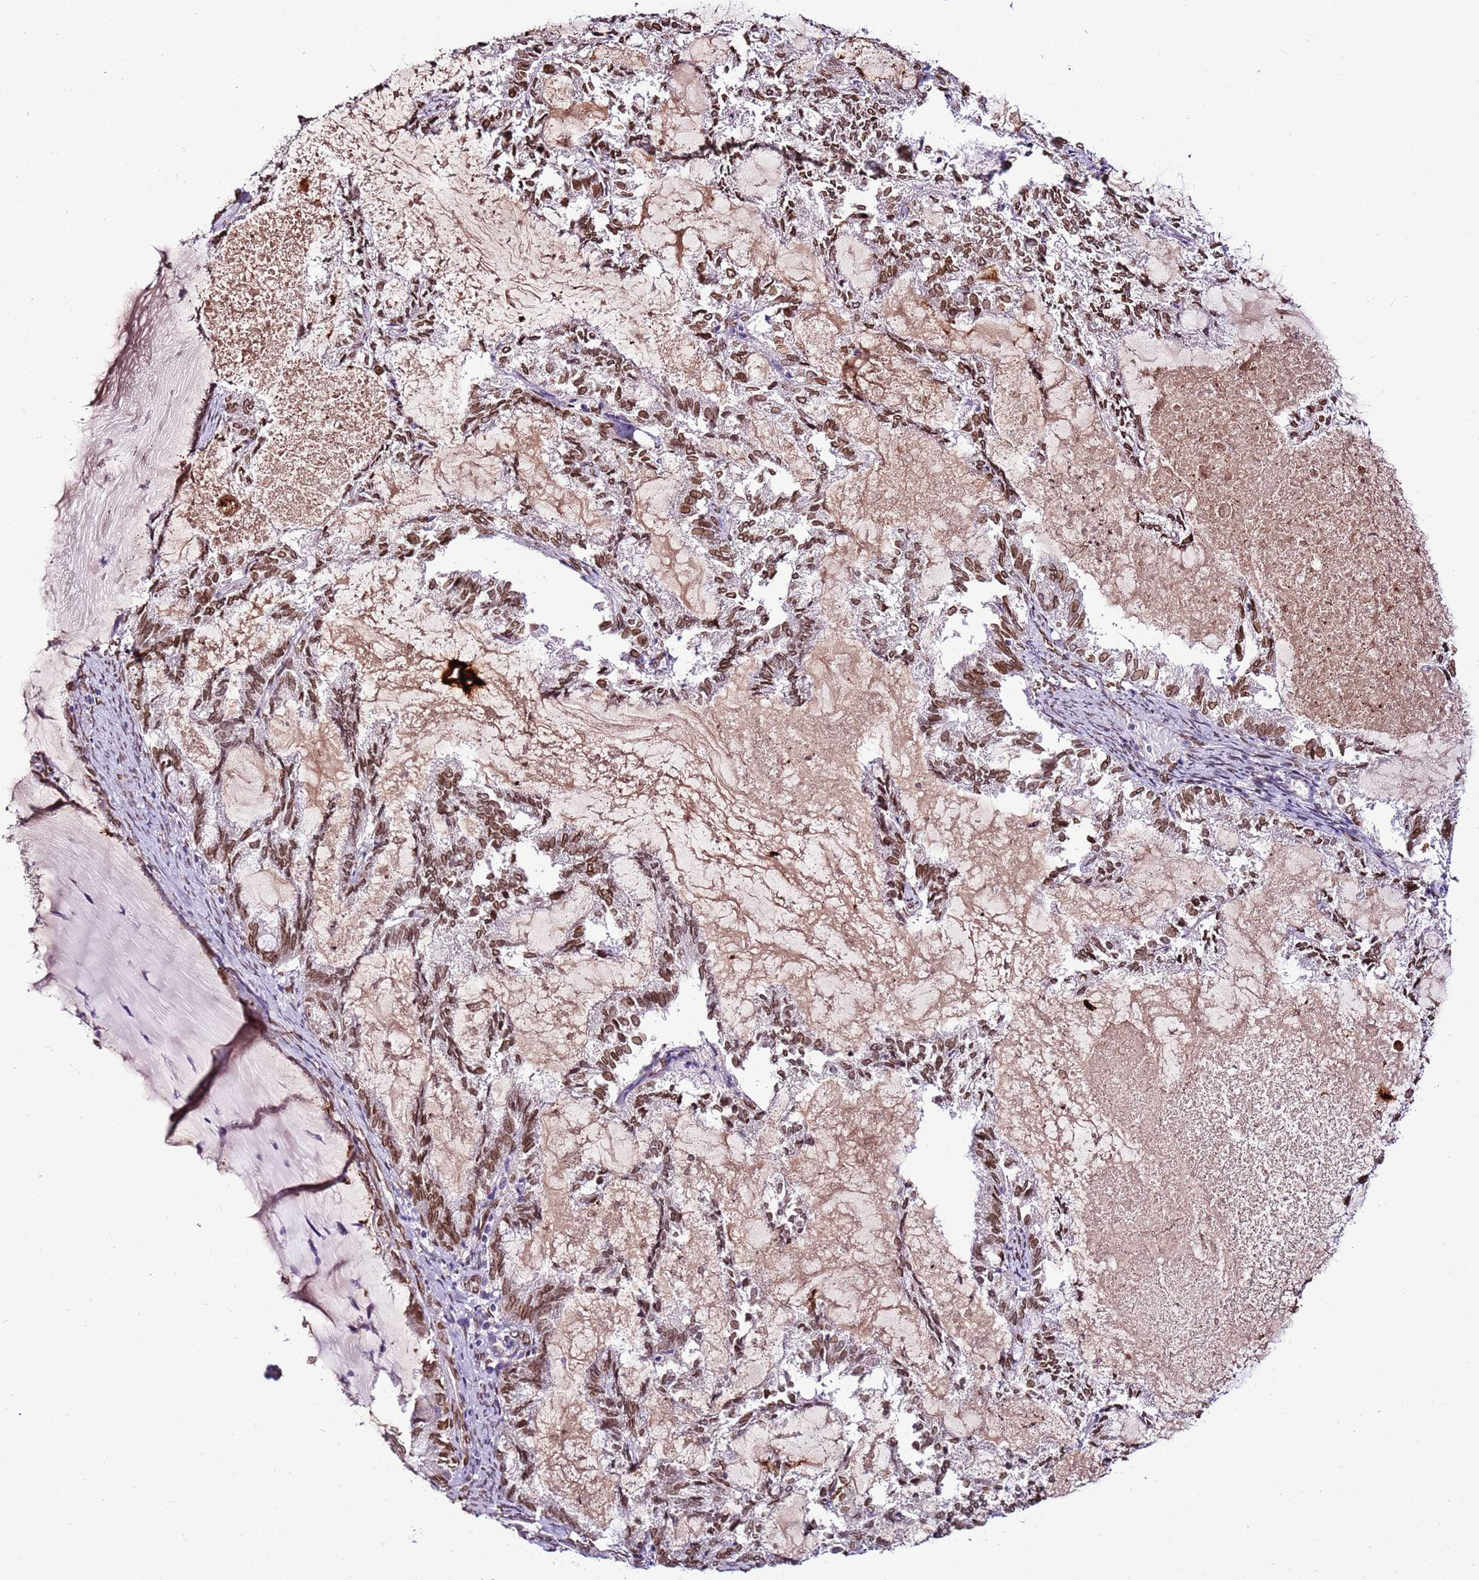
{"staining": {"intensity": "moderate", "quantity": ">75%", "location": "cytoplasmic/membranous,nuclear"}, "tissue": "endometrial cancer", "cell_type": "Tumor cells", "image_type": "cancer", "snomed": [{"axis": "morphology", "description": "Adenocarcinoma, NOS"}, {"axis": "topography", "description": "Endometrium"}], "caption": "Endometrial adenocarcinoma stained with a protein marker shows moderate staining in tumor cells.", "gene": "TMEM47", "patient": {"sex": "female", "age": 86}}